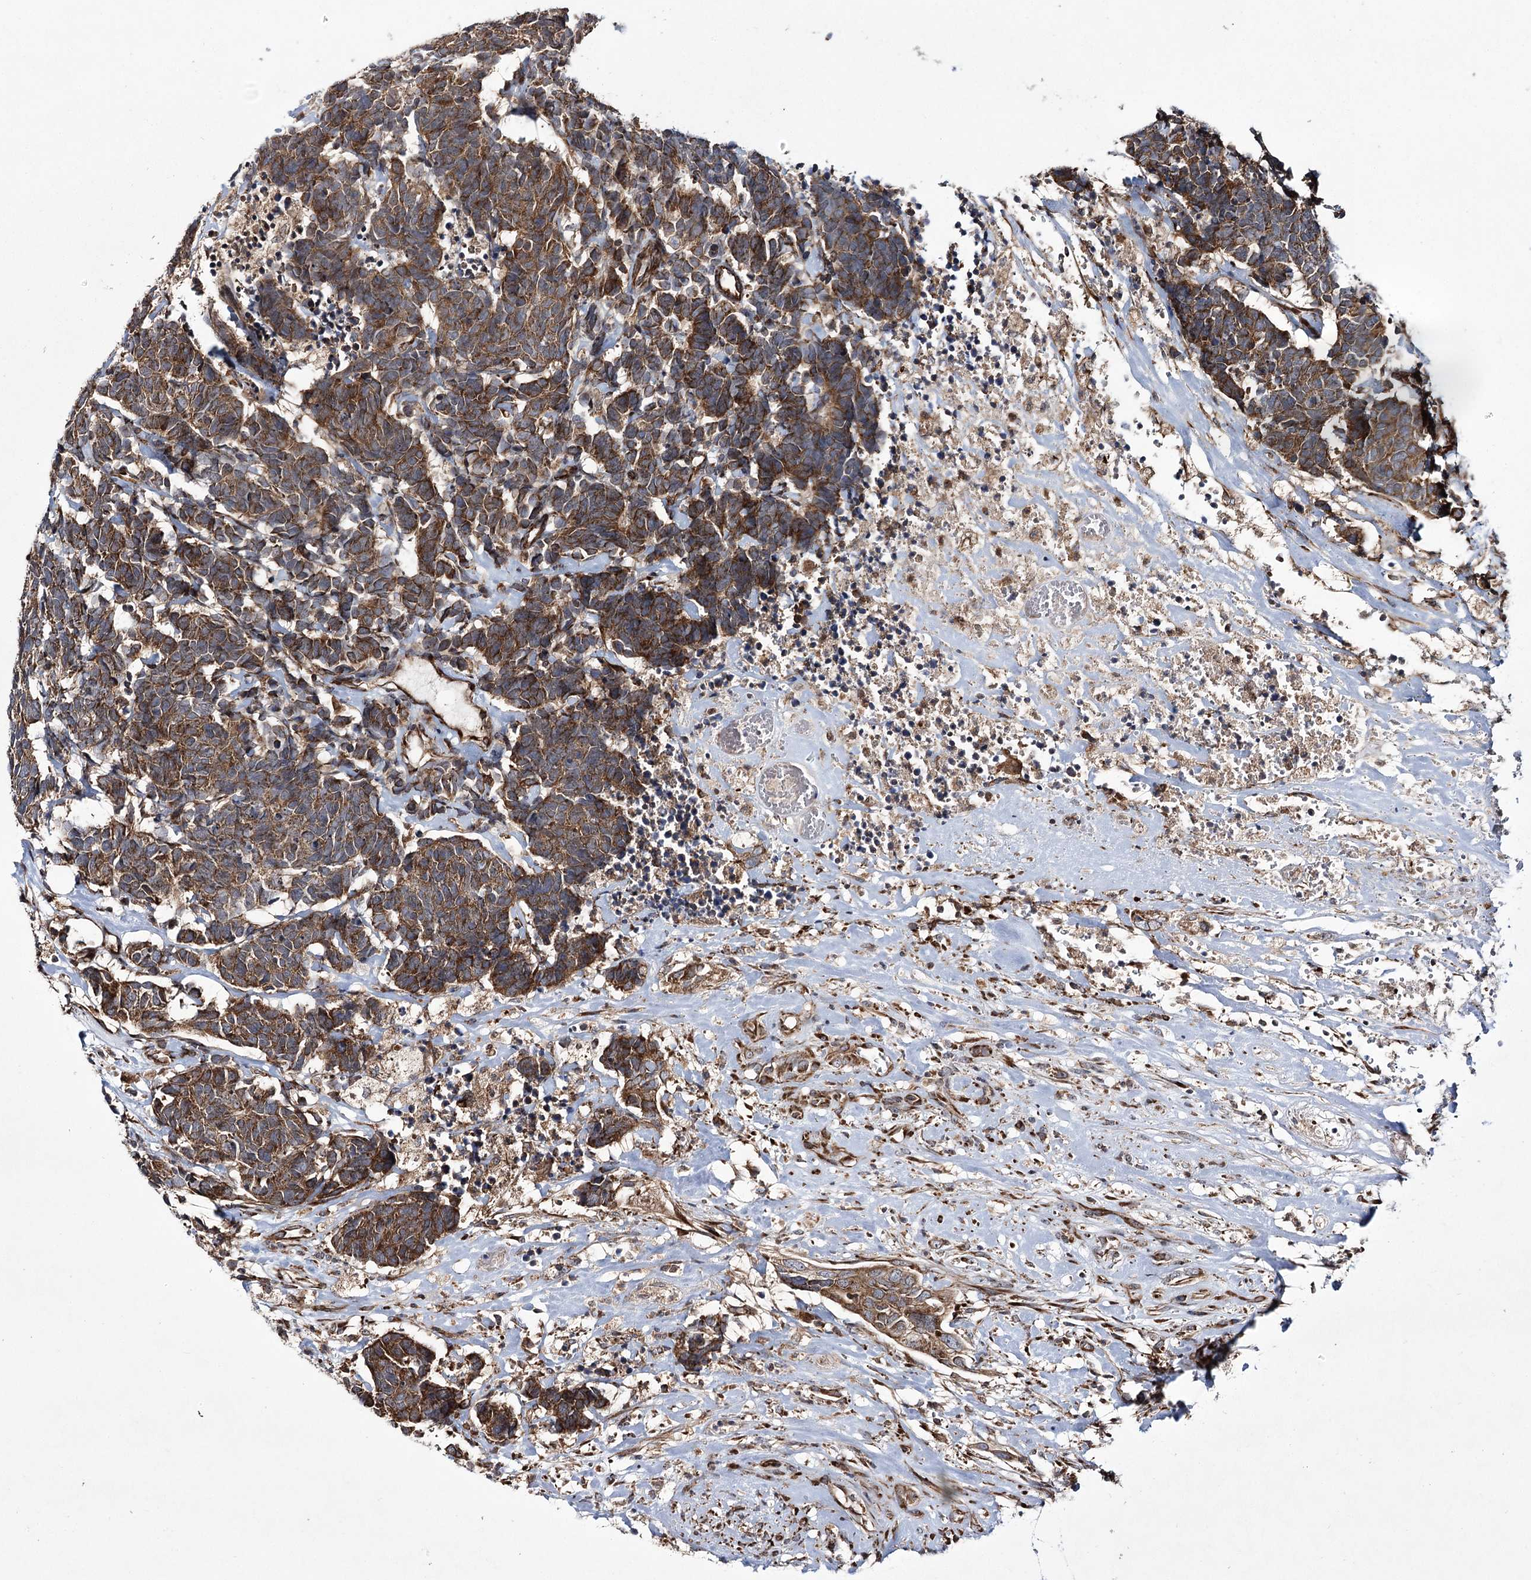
{"staining": {"intensity": "moderate", "quantity": ">75%", "location": "cytoplasmic/membranous"}, "tissue": "carcinoid", "cell_type": "Tumor cells", "image_type": "cancer", "snomed": [{"axis": "morphology", "description": "Carcinoma, NOS"}, {"axis": "morphology", "description": "Carcinoid, malignant, NOS"}, {"axis": "topography", "description": "Urinary bladder"}], "caption": "Human carcinoid (malignant) stained with a protein marker shows moderate staining in tumor cells.", "gene": "HECTD2", "patient": {"sex": "male", "age": 57}}